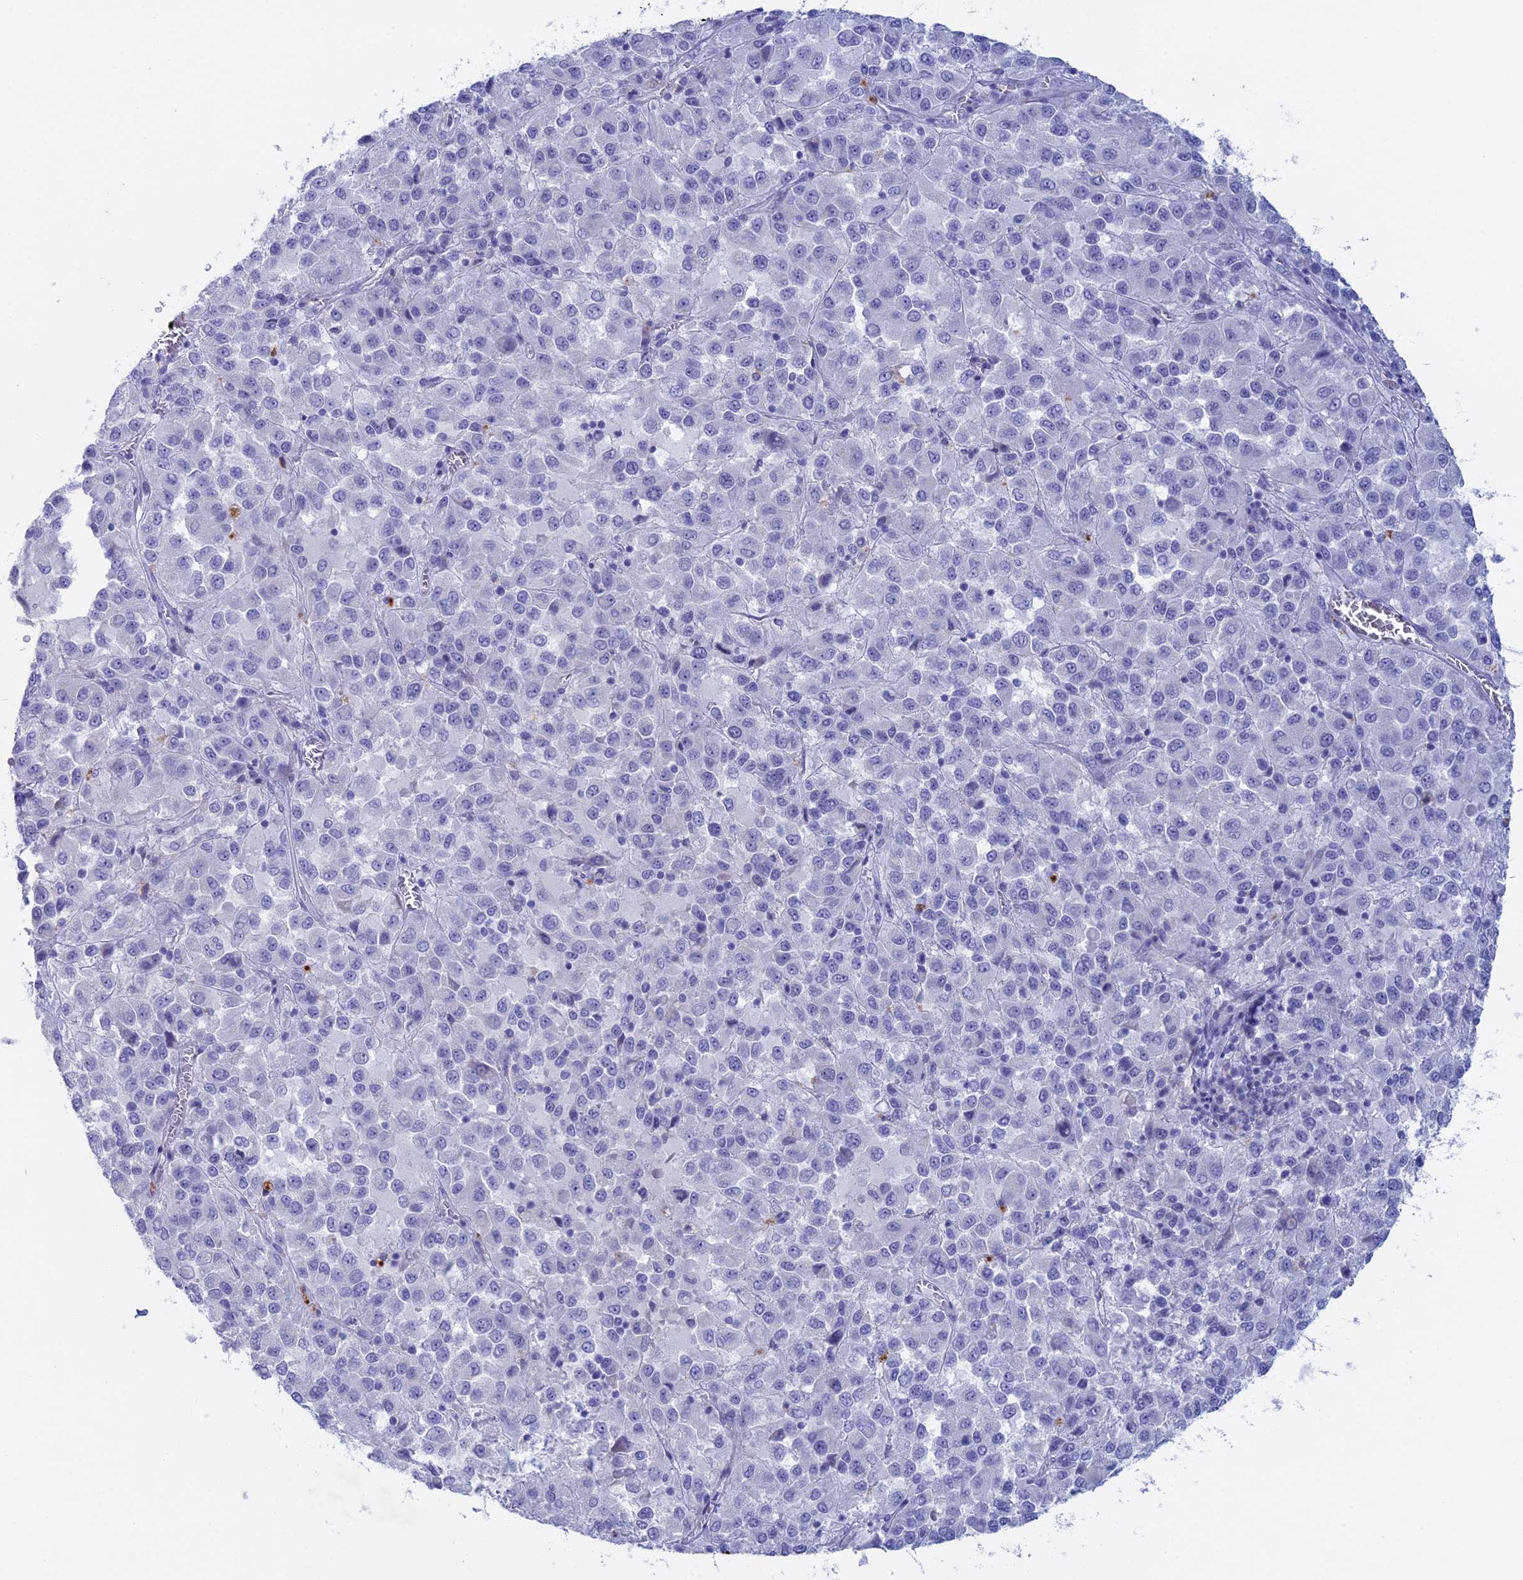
{"staining": {"intensity": "negative", "quantity": "none", "location": "none"}, "tissue": "melanoma", "cell_type": "Tumor cells", "image_type": "cancer", "snomed": [{"axis": "morphology", "description": "Malignant melanoma, Metastatic site"}, {"axis": "topography", "description": "Lung"}], "caption": "IHC photomicrograph of human malignant melanoma (metastatic site) stained for a protein (brown), which demonstrates no positivity in tumor cells.", "gene": "BTBD19", "patient": {"sex": "male", "age": 64}}